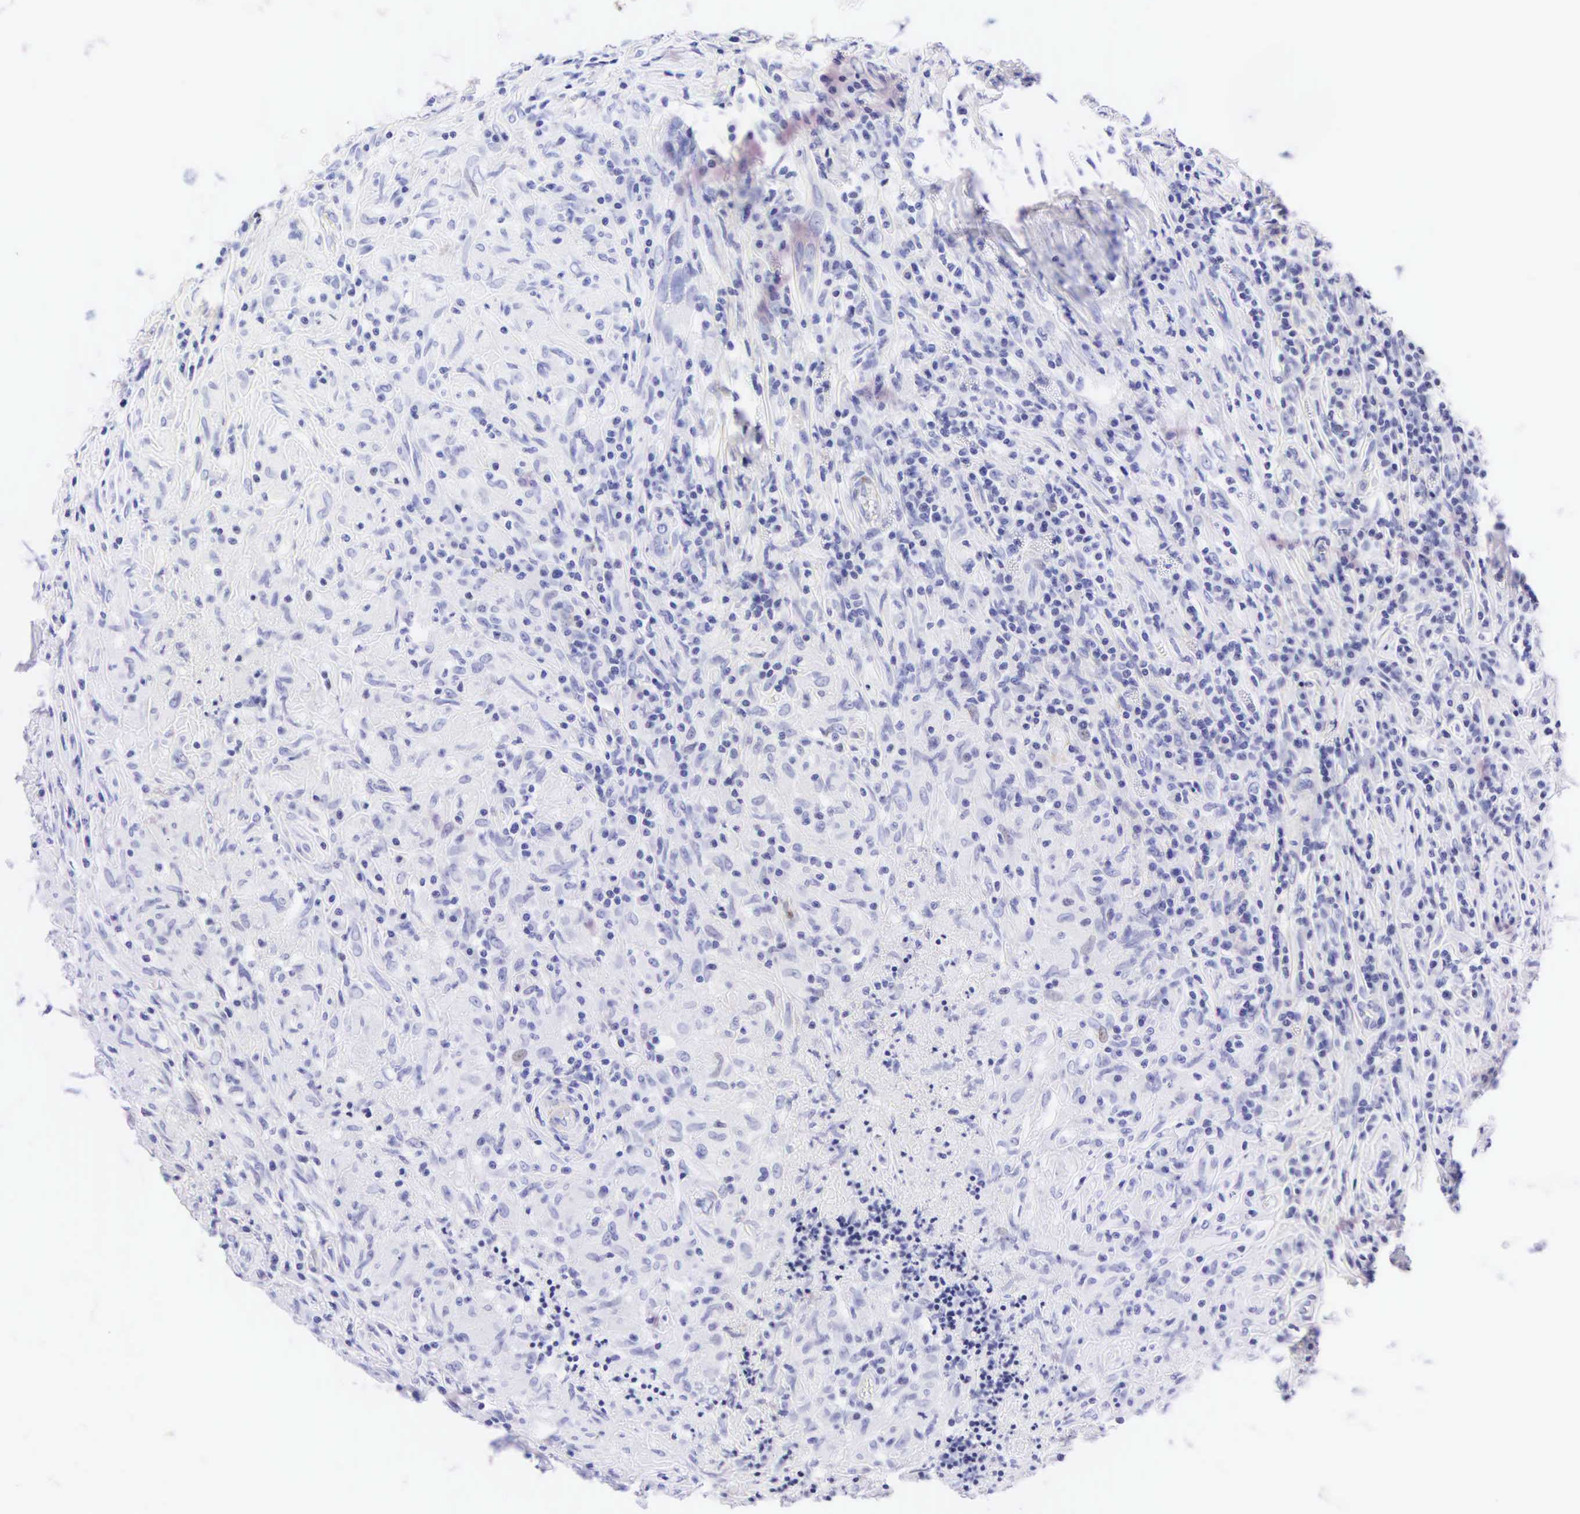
{"staining": {"intensity": "negative", "quantity": "none", "location": "none"}, "tissue": "testis cancer", "cell_type": "Tumor cells", "image_type": "cancer", "snomed": [{"axis": "morphology", "description": "Seminoma, NOS"}, {"axis": "topography", "description": "Testis"}], "caption": "Seminoma (testis) stained for a protein using immunohistochemistry (IHC) displays no staining tumor cells.", "gene": "DES", "patient": {"sex": "male", "age": 34}}